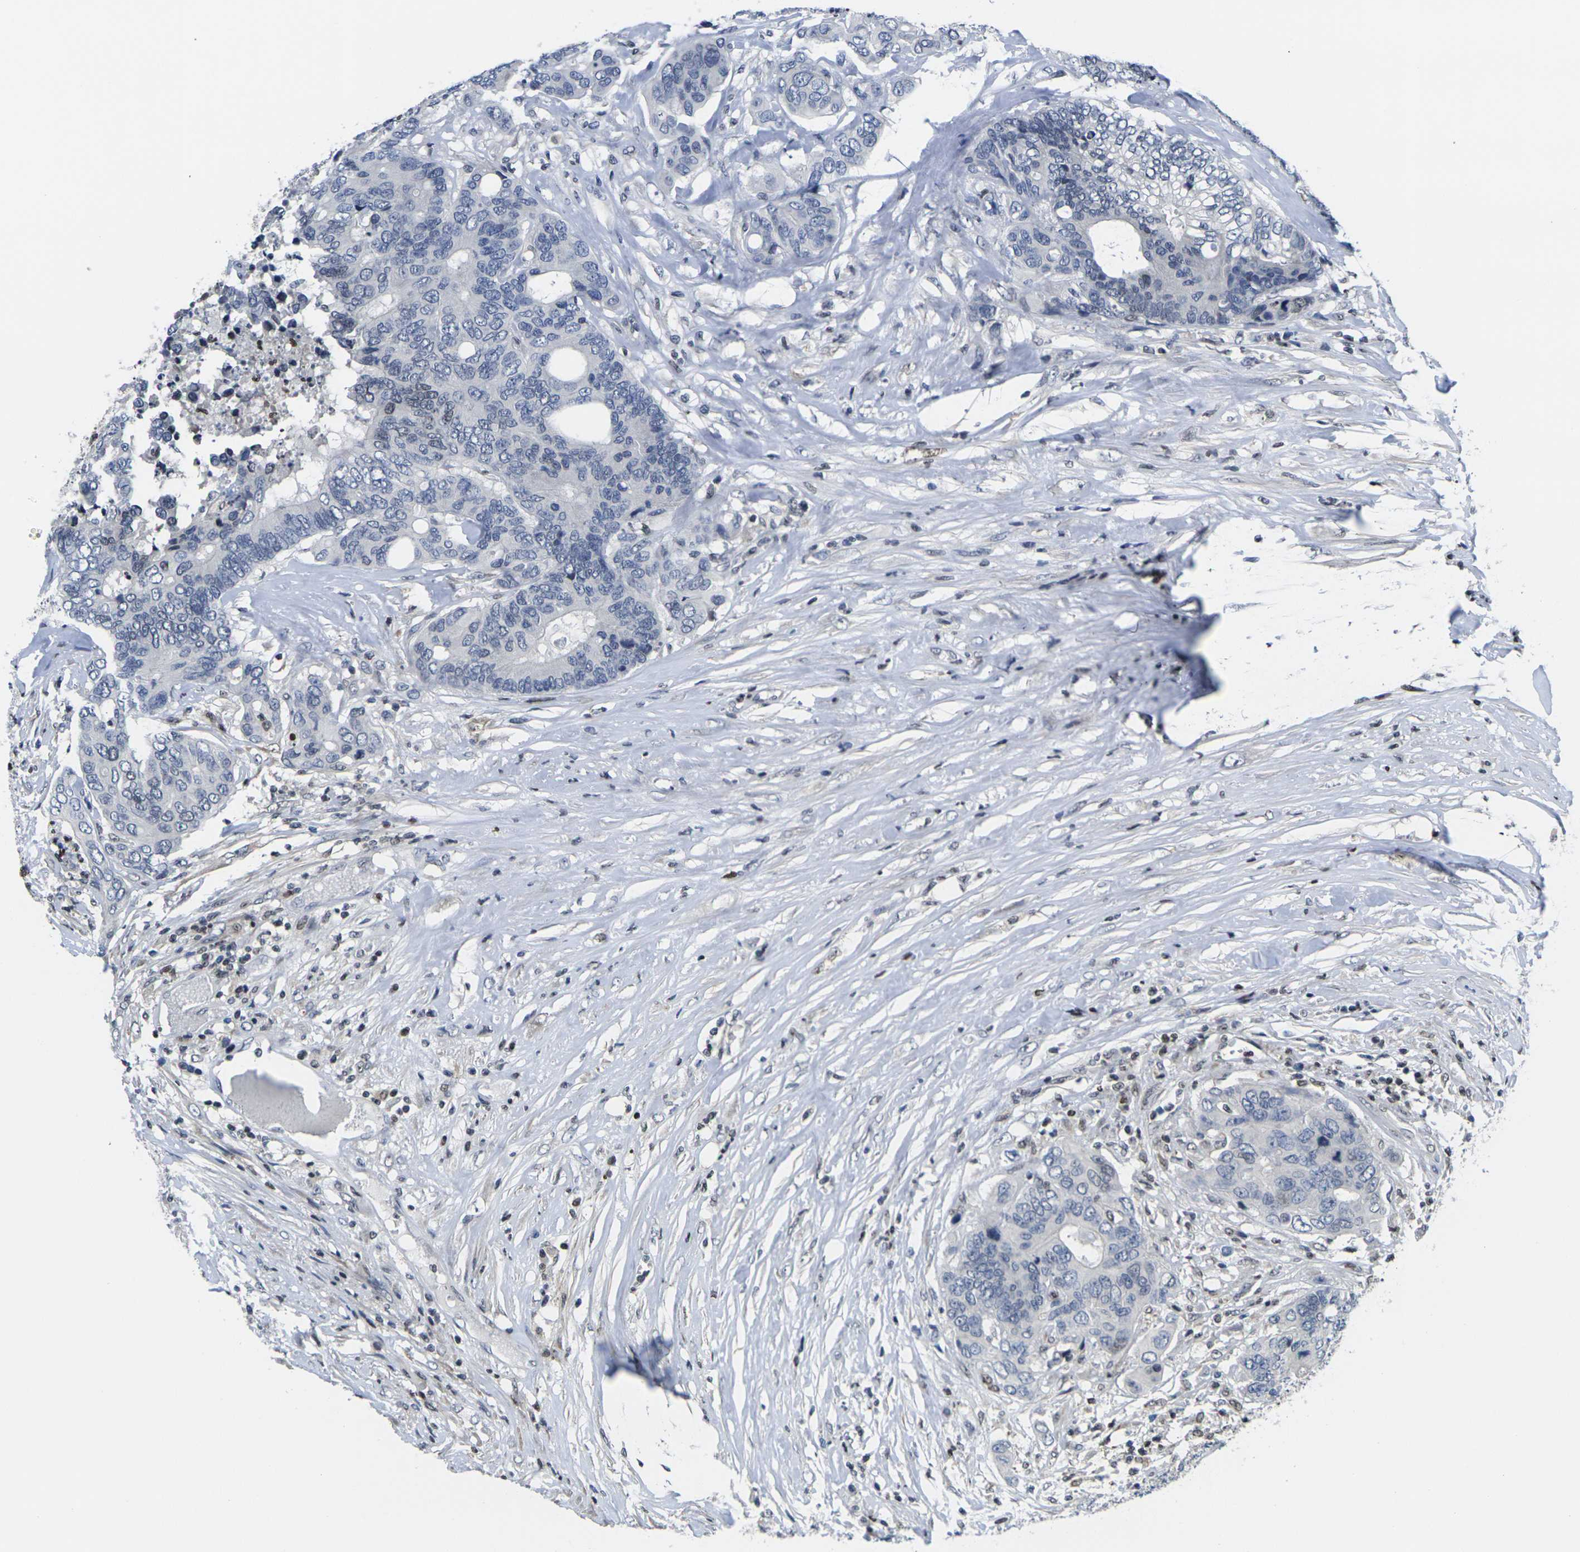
{"staining": {"intensity": "moderate", "quantity": "<25%", "location": "nuclear"}, "tissue": "colorectal cancer", "cell_type": "Tumor cells", "image_type": "cancer", "snomed": [{"axis": "morphology", "description": "Adenocarcinoma, NOS"}, {"axis": "topography", "description": "Rectum"}], "caption": "Immunohistochemistry of human colorectal adenocarcinoma displays low levels of moderate nuclear expression in approximately <25% of tumor cells.", "gene": "H1-10", "patient": {"sex": "male", "age": 55}}